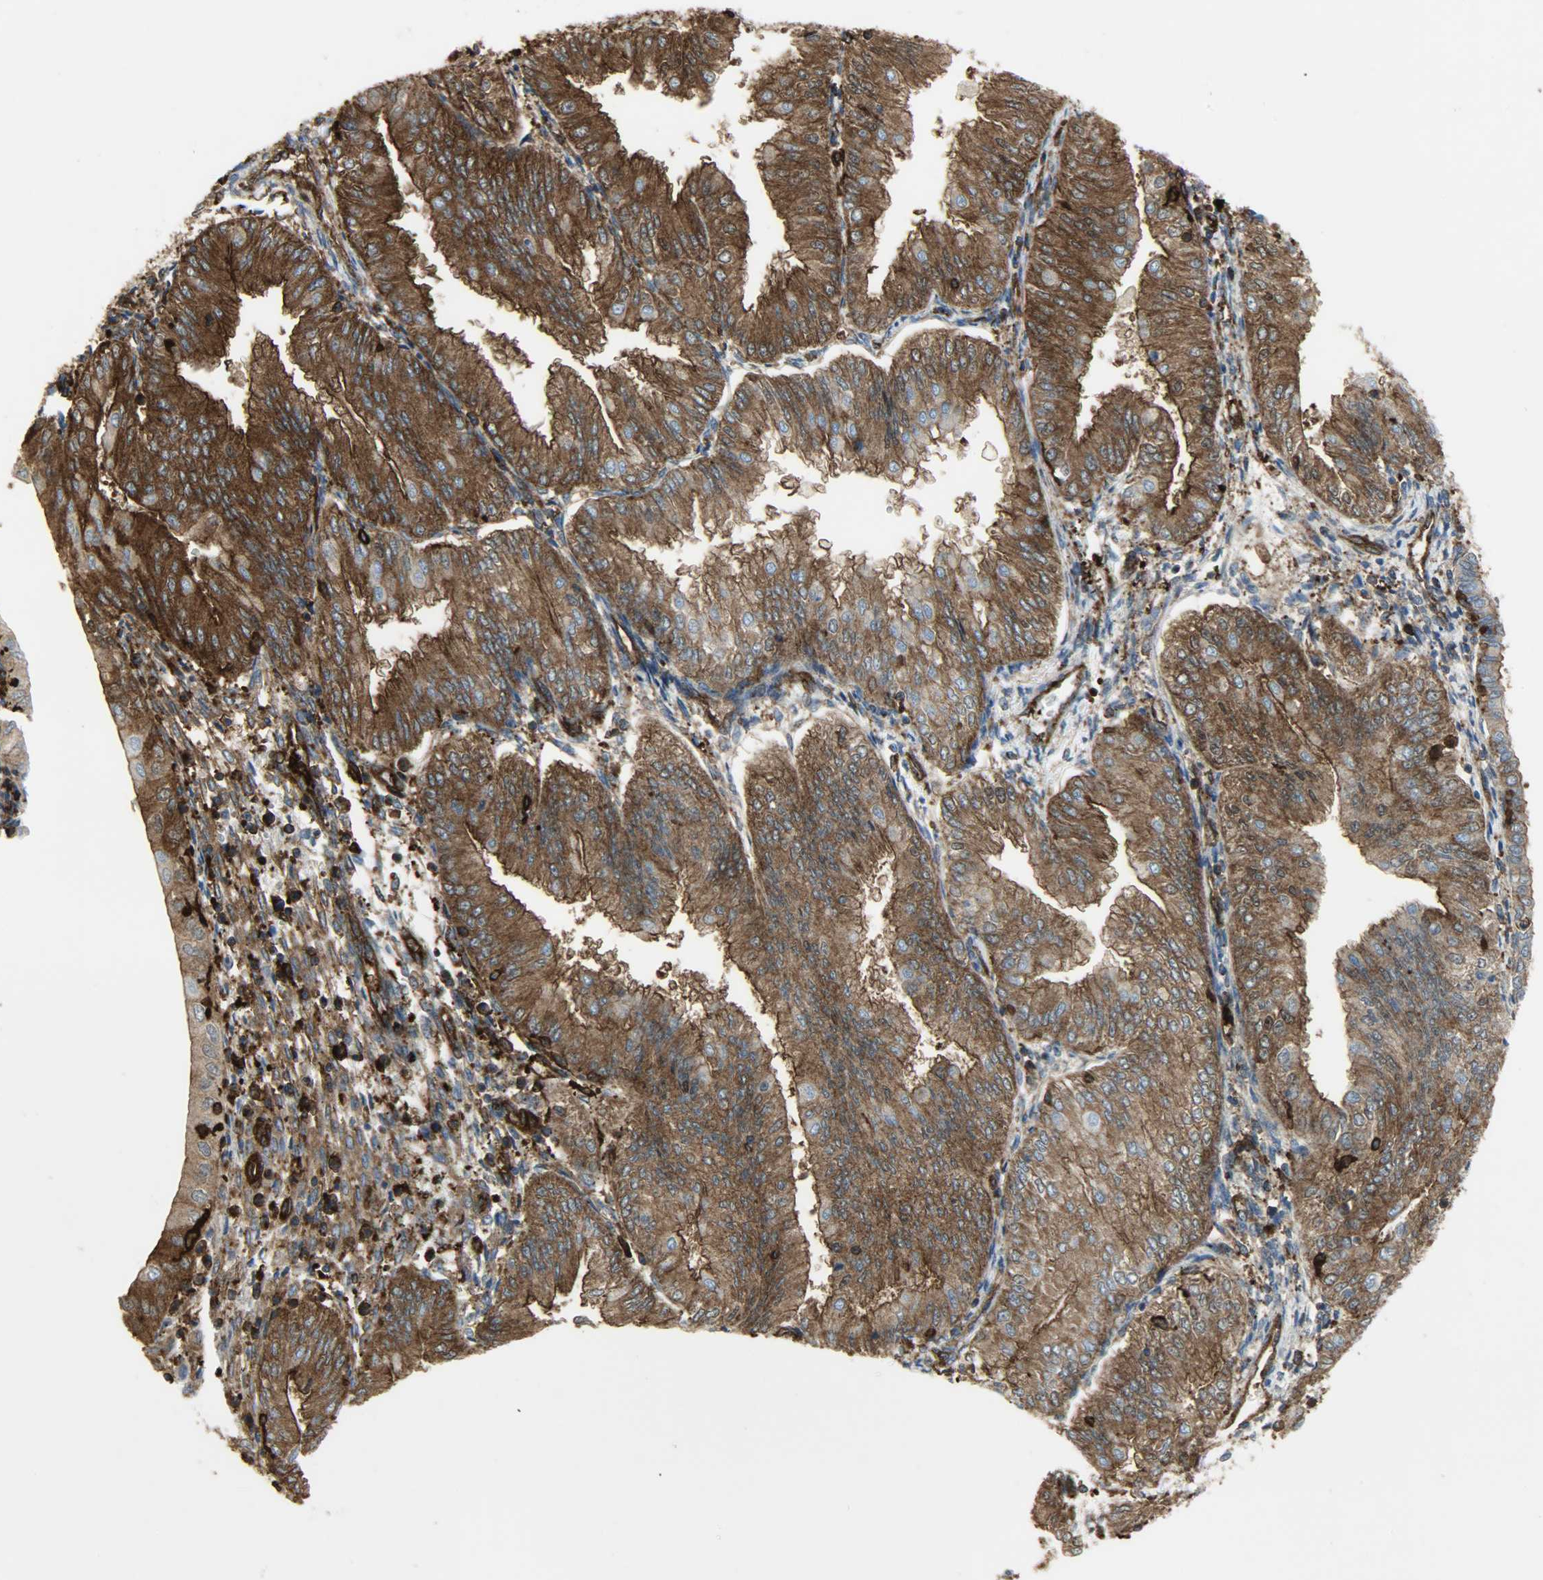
{"staining": {"intensity": "strong", "quantity": ">75%", "location": "cytoplasmic/membranous"}, "tissue": "endometrial cancer", "cell_type": "Tumor cells", "image_type": "cancer", "snomed": [{"axis": "morphology", "description": "Adenocarcinoma, NOS"}, {"axis": "topography", "description": "Endometrium"}], "caption": "A high amount of strong cytoplasmic/membranous positivity is identified in about >75% of tumor cells in endometrial cancer tissue. Using DAB (3,3'-diaminobenzidine) (brown) and hematoxylin (blue) stains, captured at high magnification using brightfield microscopy.", "gene": "VASP", "patient": {"sex": "female", "age": 53}}